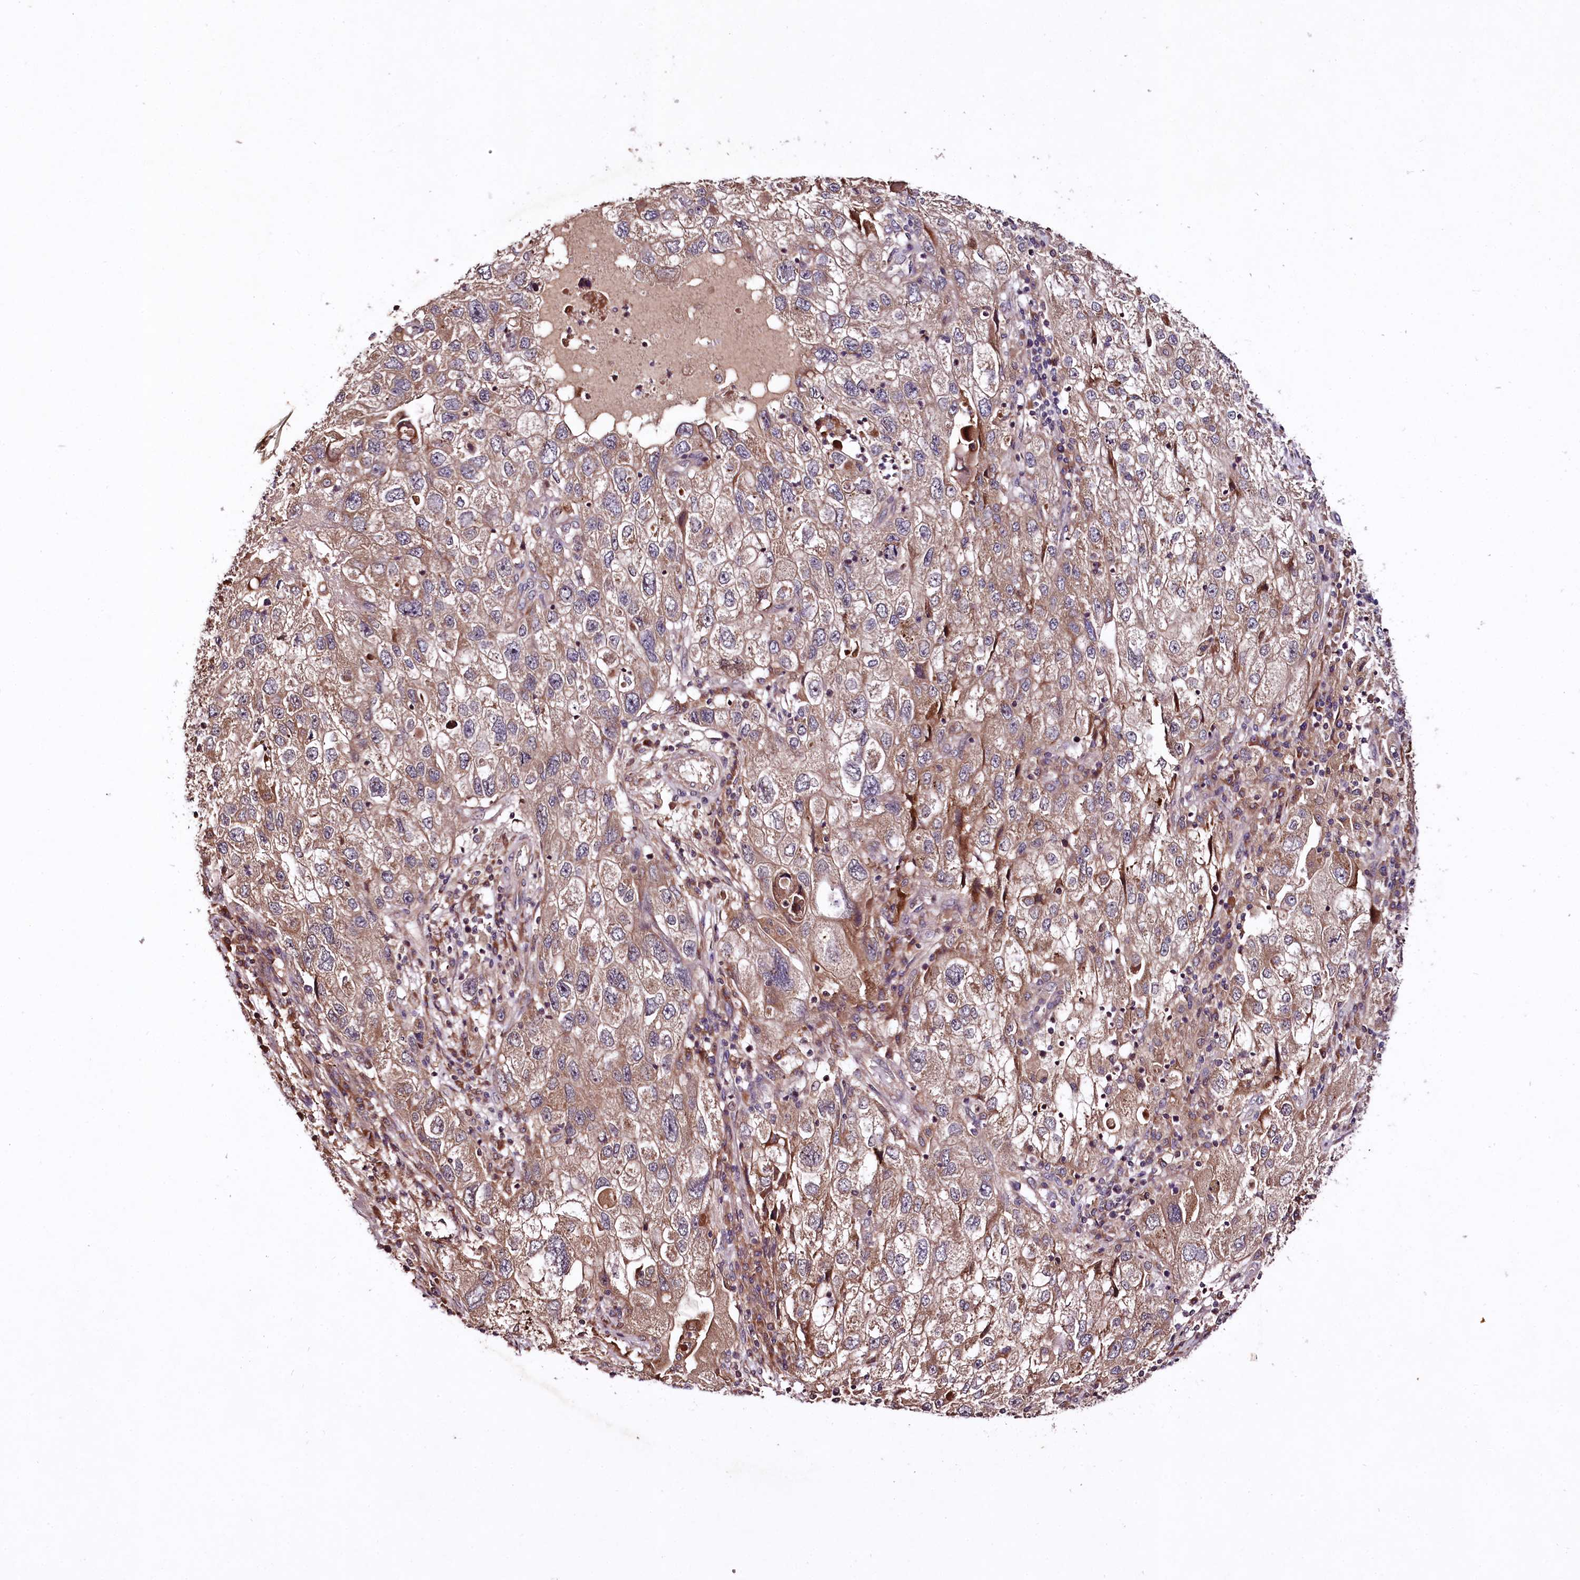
{"staining": {"intensity": "moderate", "quantity": ">75%", "location": "cytoplasmic/membranous"}, "tissue": "endometrial cancer", "cell_type": "Tumor cells", "image_type": "cancer", "snomed": [{"axis": "morphology", "description": "Adenocarcinoma, NOS"}, {"axis": "topography", "description": "Endometrium"}], "caption": "Approximately >75% of tumor cells in human endometrial adenocarcinoma demonstrate moderate cytoplasmic/membranous protein positivity as visualized by brown immunohistochemical staining.", "gene": "TNPO3", "patient": {"sex": "female", "age": 49}}